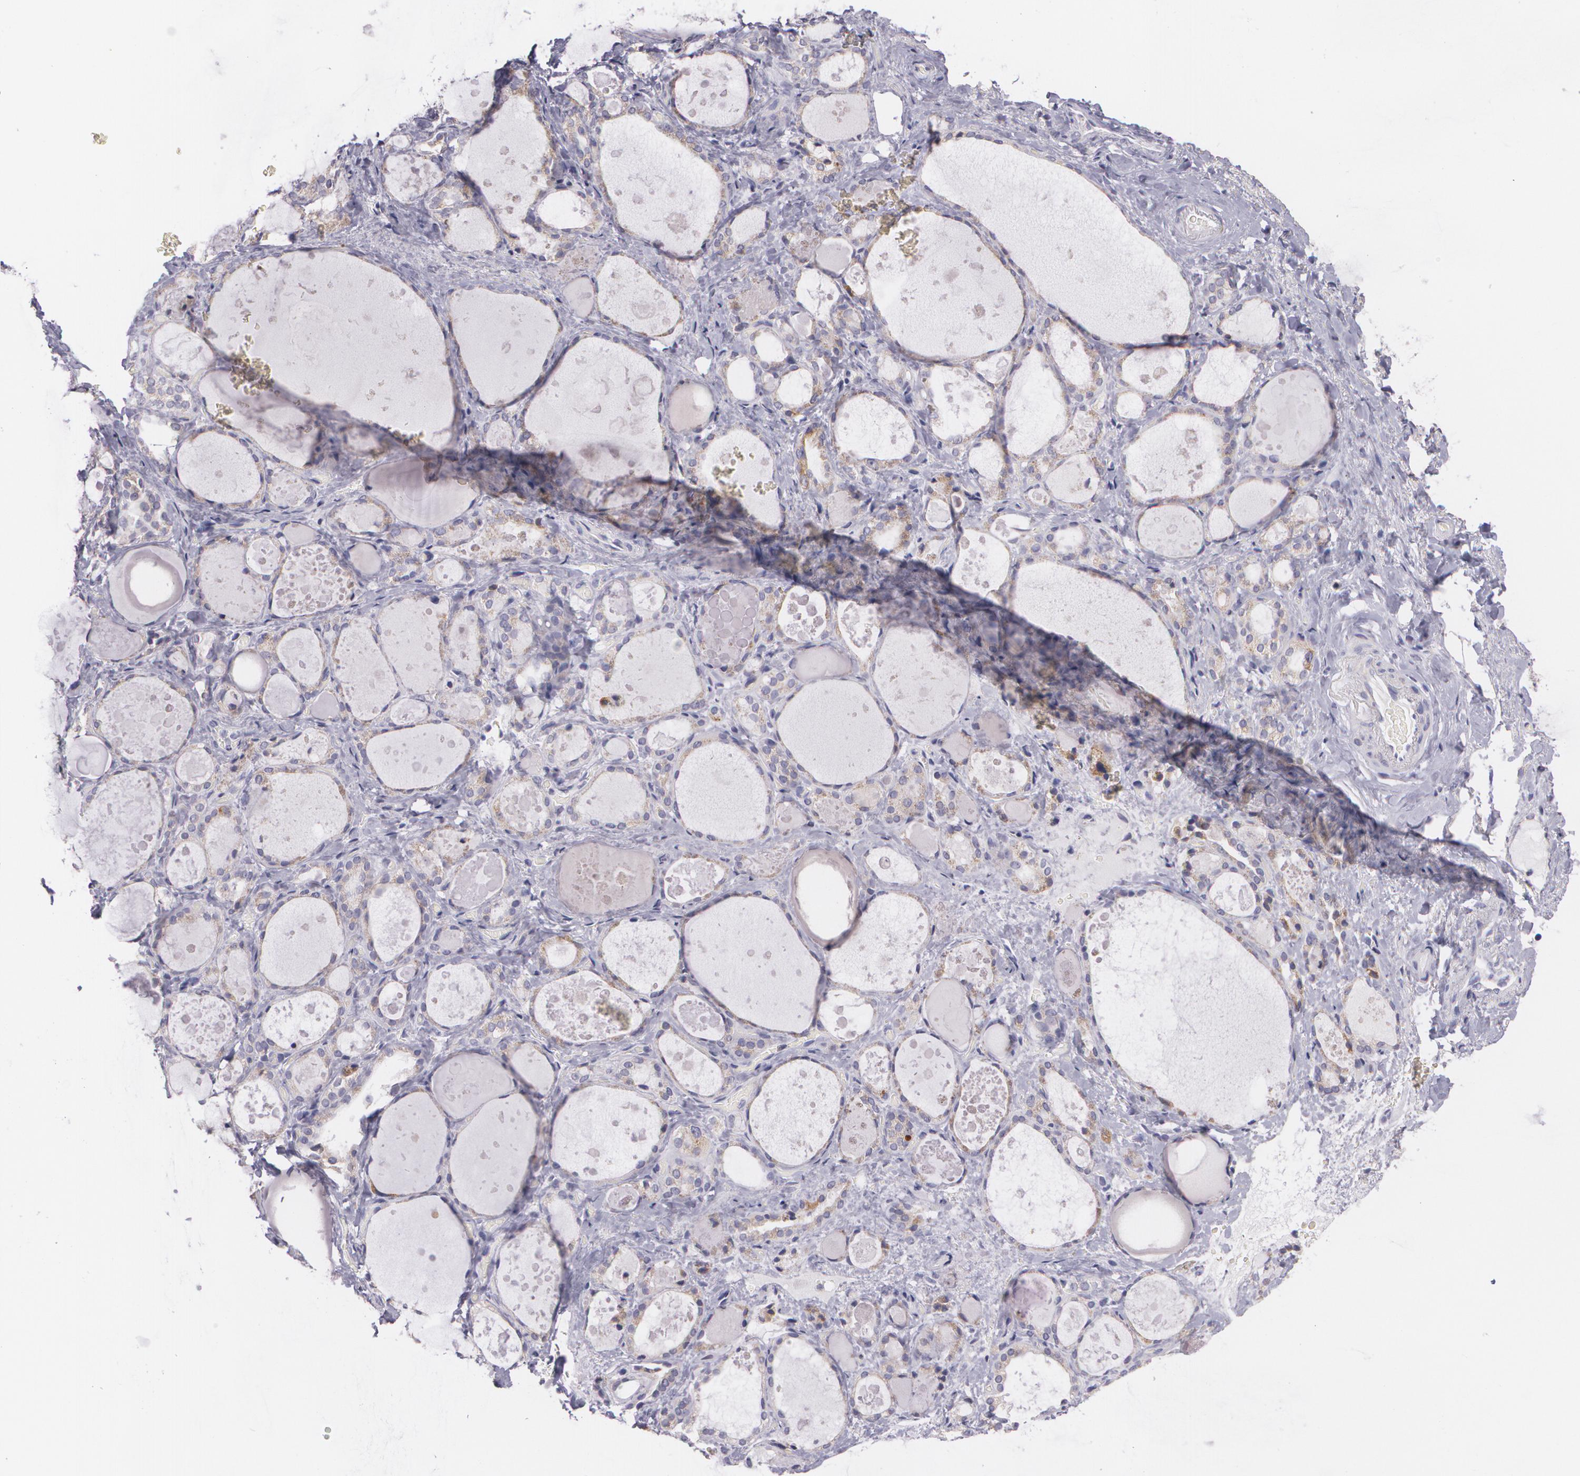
{"staining": {"intensity": "weak", "quantity": ">75%", "location": "cytoplasmic/membranous"}, "tissue": "thyroid gland", "cell_type": "Glandular cells", "image_type": "normal", "snomed": [{"axis": "morphology", "description": "Normal tissue, NOS"}, {"axis": "topography", "description": "Thyroid gland"}], "caption": "High-magnification brightfield microscopy of benign thyroid gland stained with DAB (brown) and counterstained with hematoxylin (blue). glandular cells exhibit weak cytoplasmic/membranous positivity is appreciated in approximately>75% of cells.", "gene": "CILK1", "patient": {"sex": "female", "age": 75}}